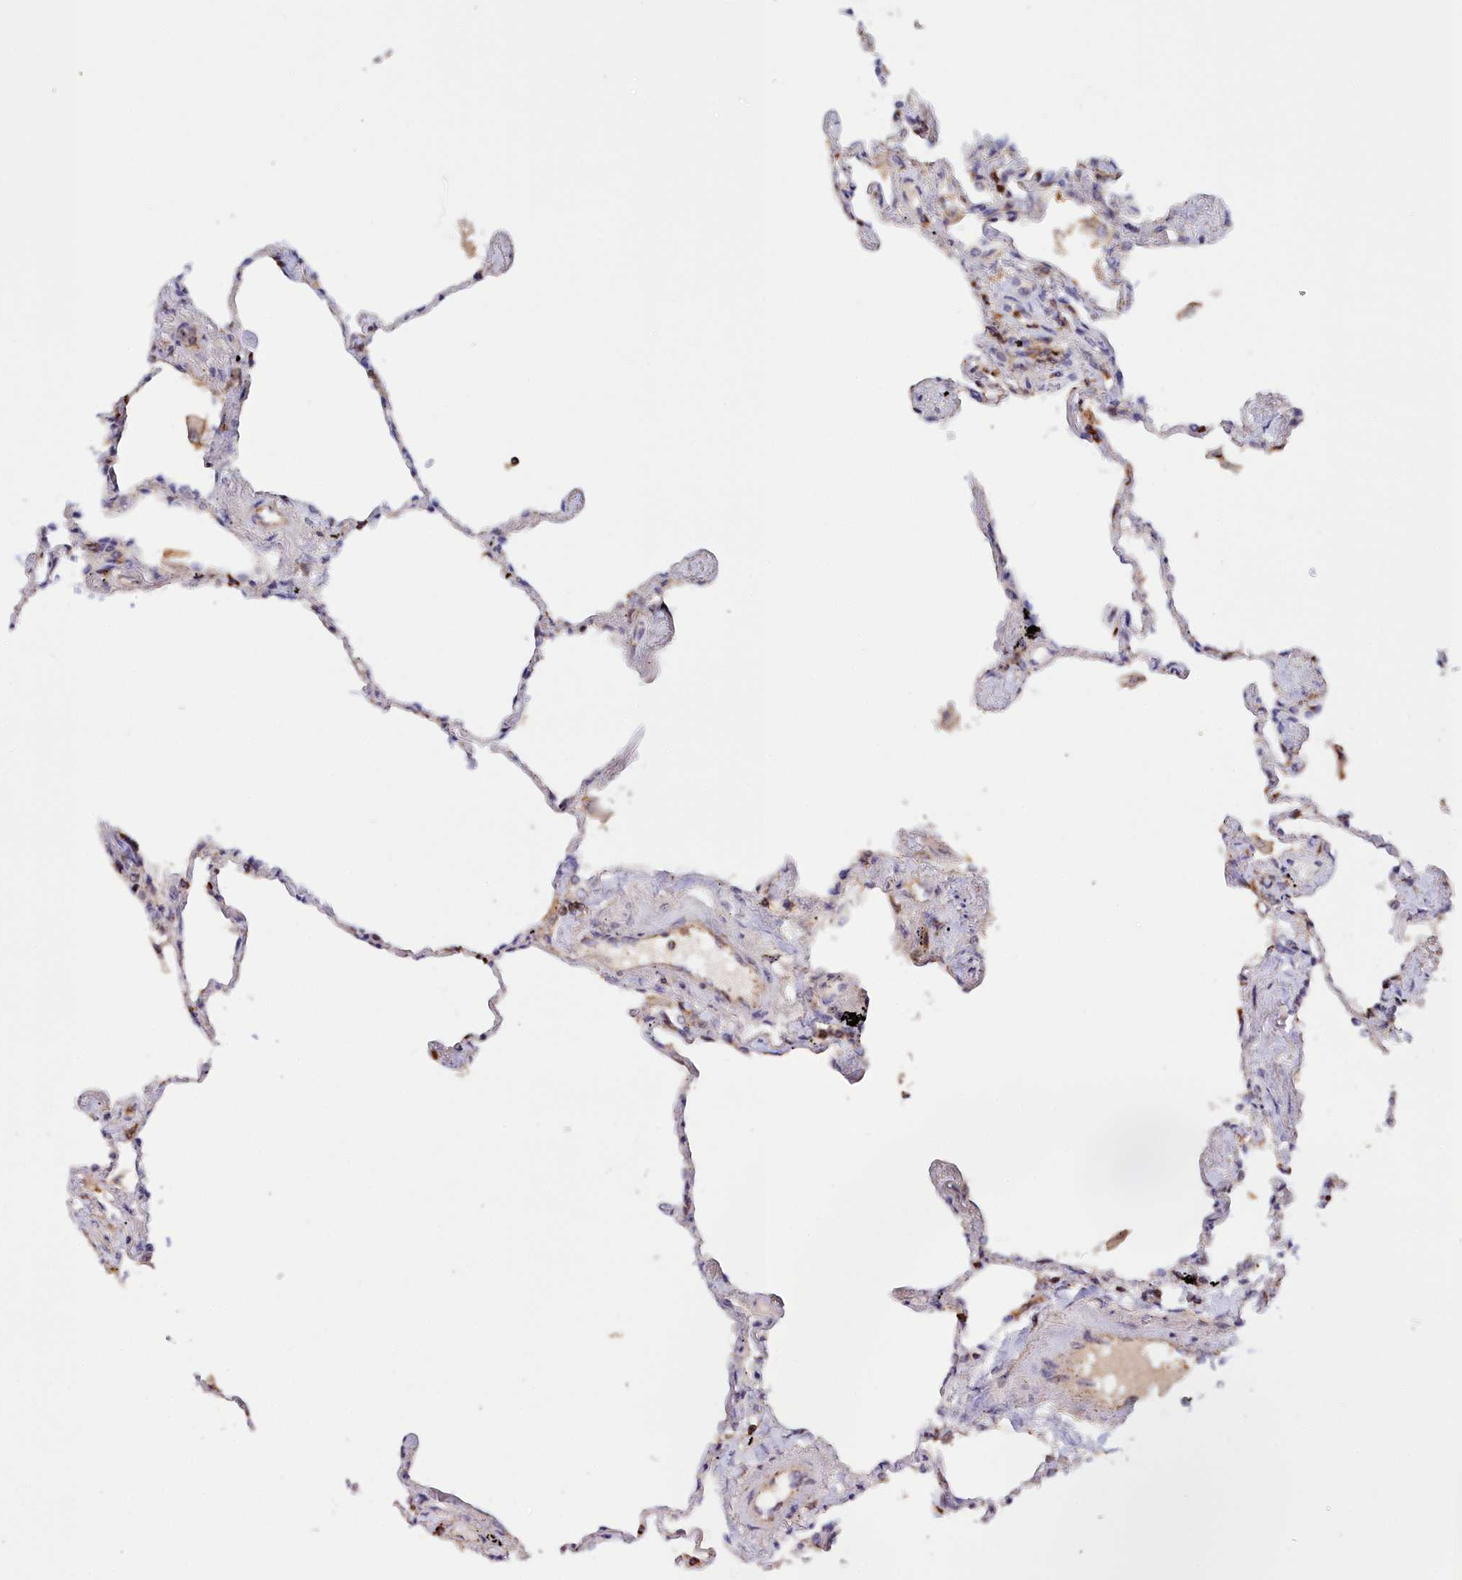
{"staining": {"intensity": "negative", "quantity": "none", "location": "none"}, "tissue": "lung", "cell_type": "Alveolar cells", "image_type": "normal", "snomed": [{"axis": "morphology", "description": "Normal tissue, NOS"}, {"axis": "topography", "description": "Lung"}], "caption": "Alveolar cells are negative for brown protein staining in normal lung. (Immunohistochemistry (ihc), brightfield microscopy, high magnification).", "gene": "NEURL4", "patient": {"sex": "female", "age": 67}}